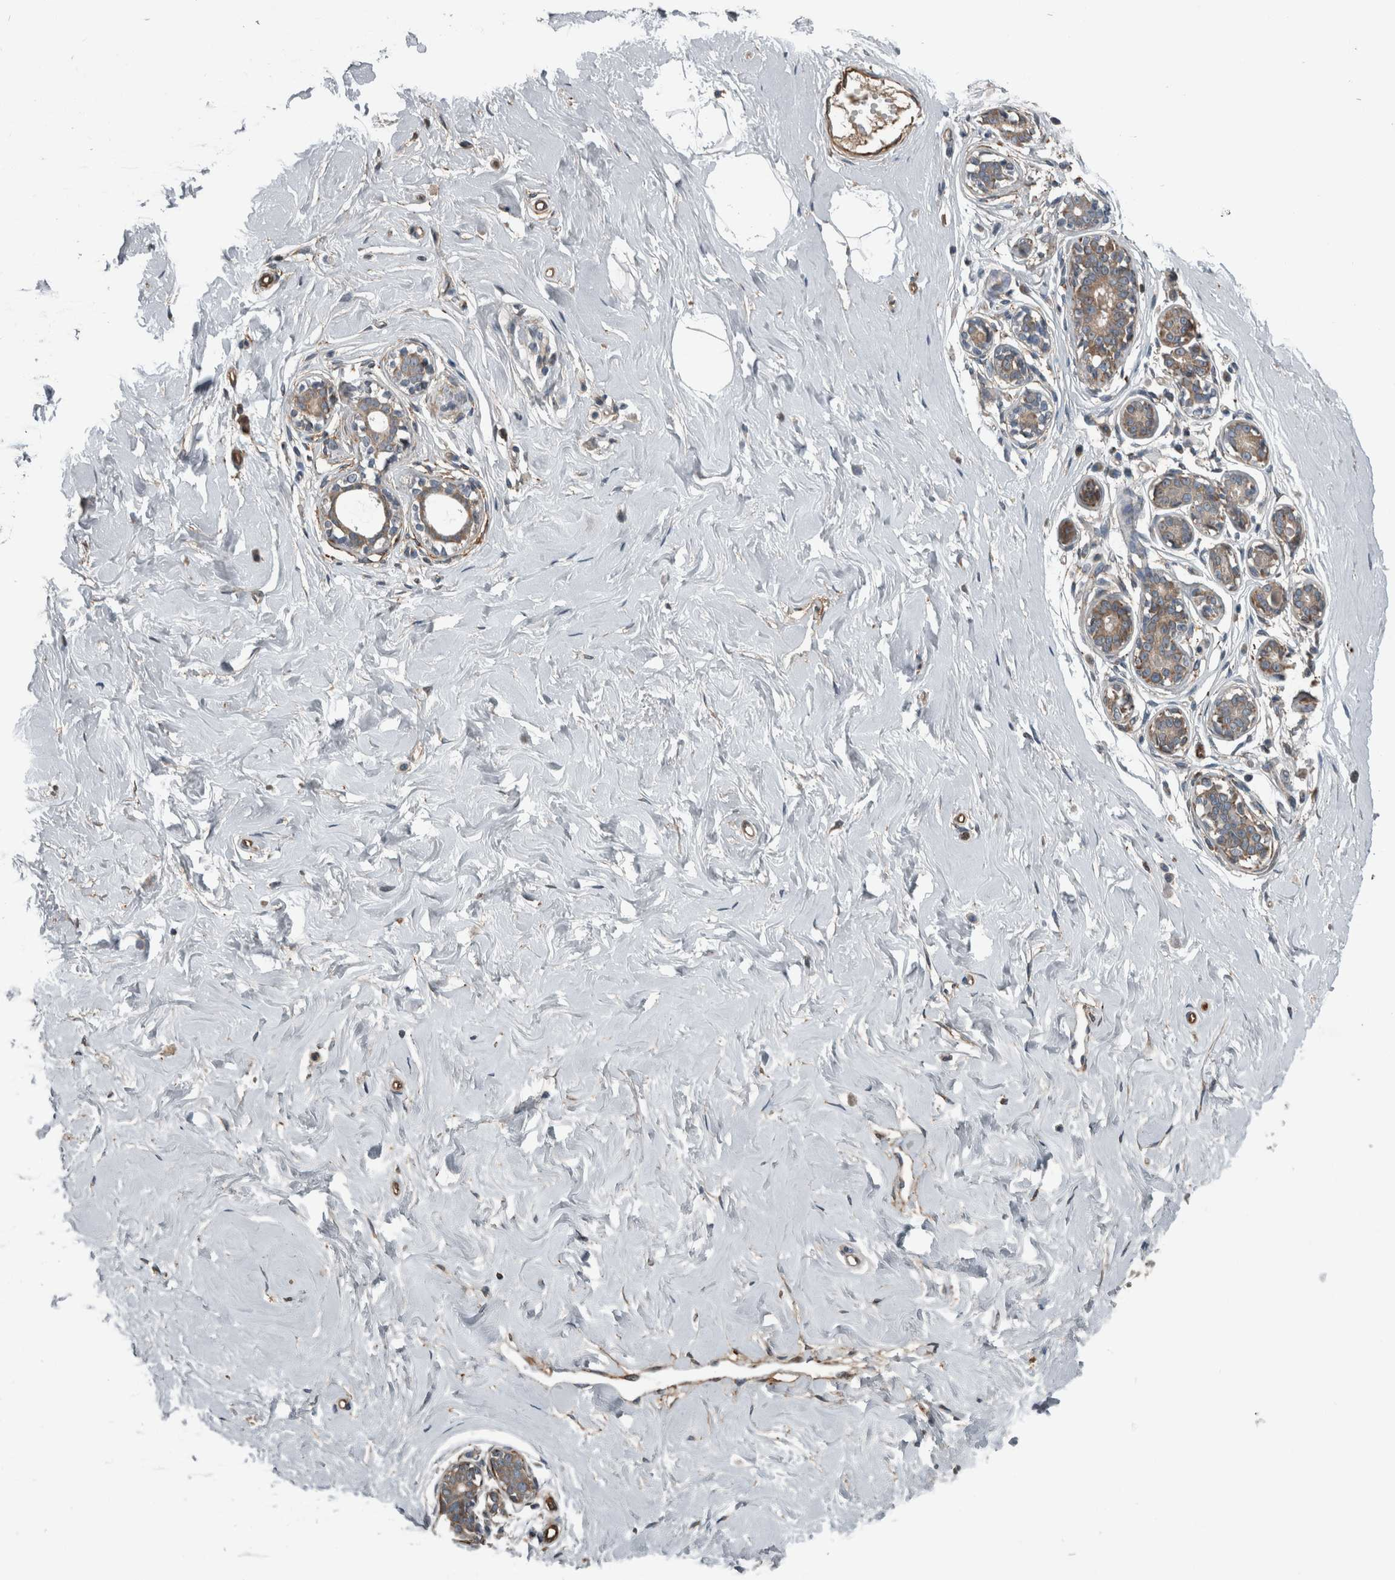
{"staining": {"intensity": "negative", "quantity": "none", "location": "none"}, "tissue": "breast", "cell_type": "Adipocytes", "image_type": "normal", "snomed": [{"axis": "morphology", "description": "Normal tissue, NOS"}, {"axis": "morphology", "description": "Adenoma, NOS"}, {"axis": "topography", "description": "Breast"}], "caption": "IHC image of normal breast: human breast stained with DAB (3,3'-diaminobenzidine) demonstrates no significant protein positivity in adipocytes.", "gene": "EXOC8", "patient": {"sex": "female", "age": 23}}